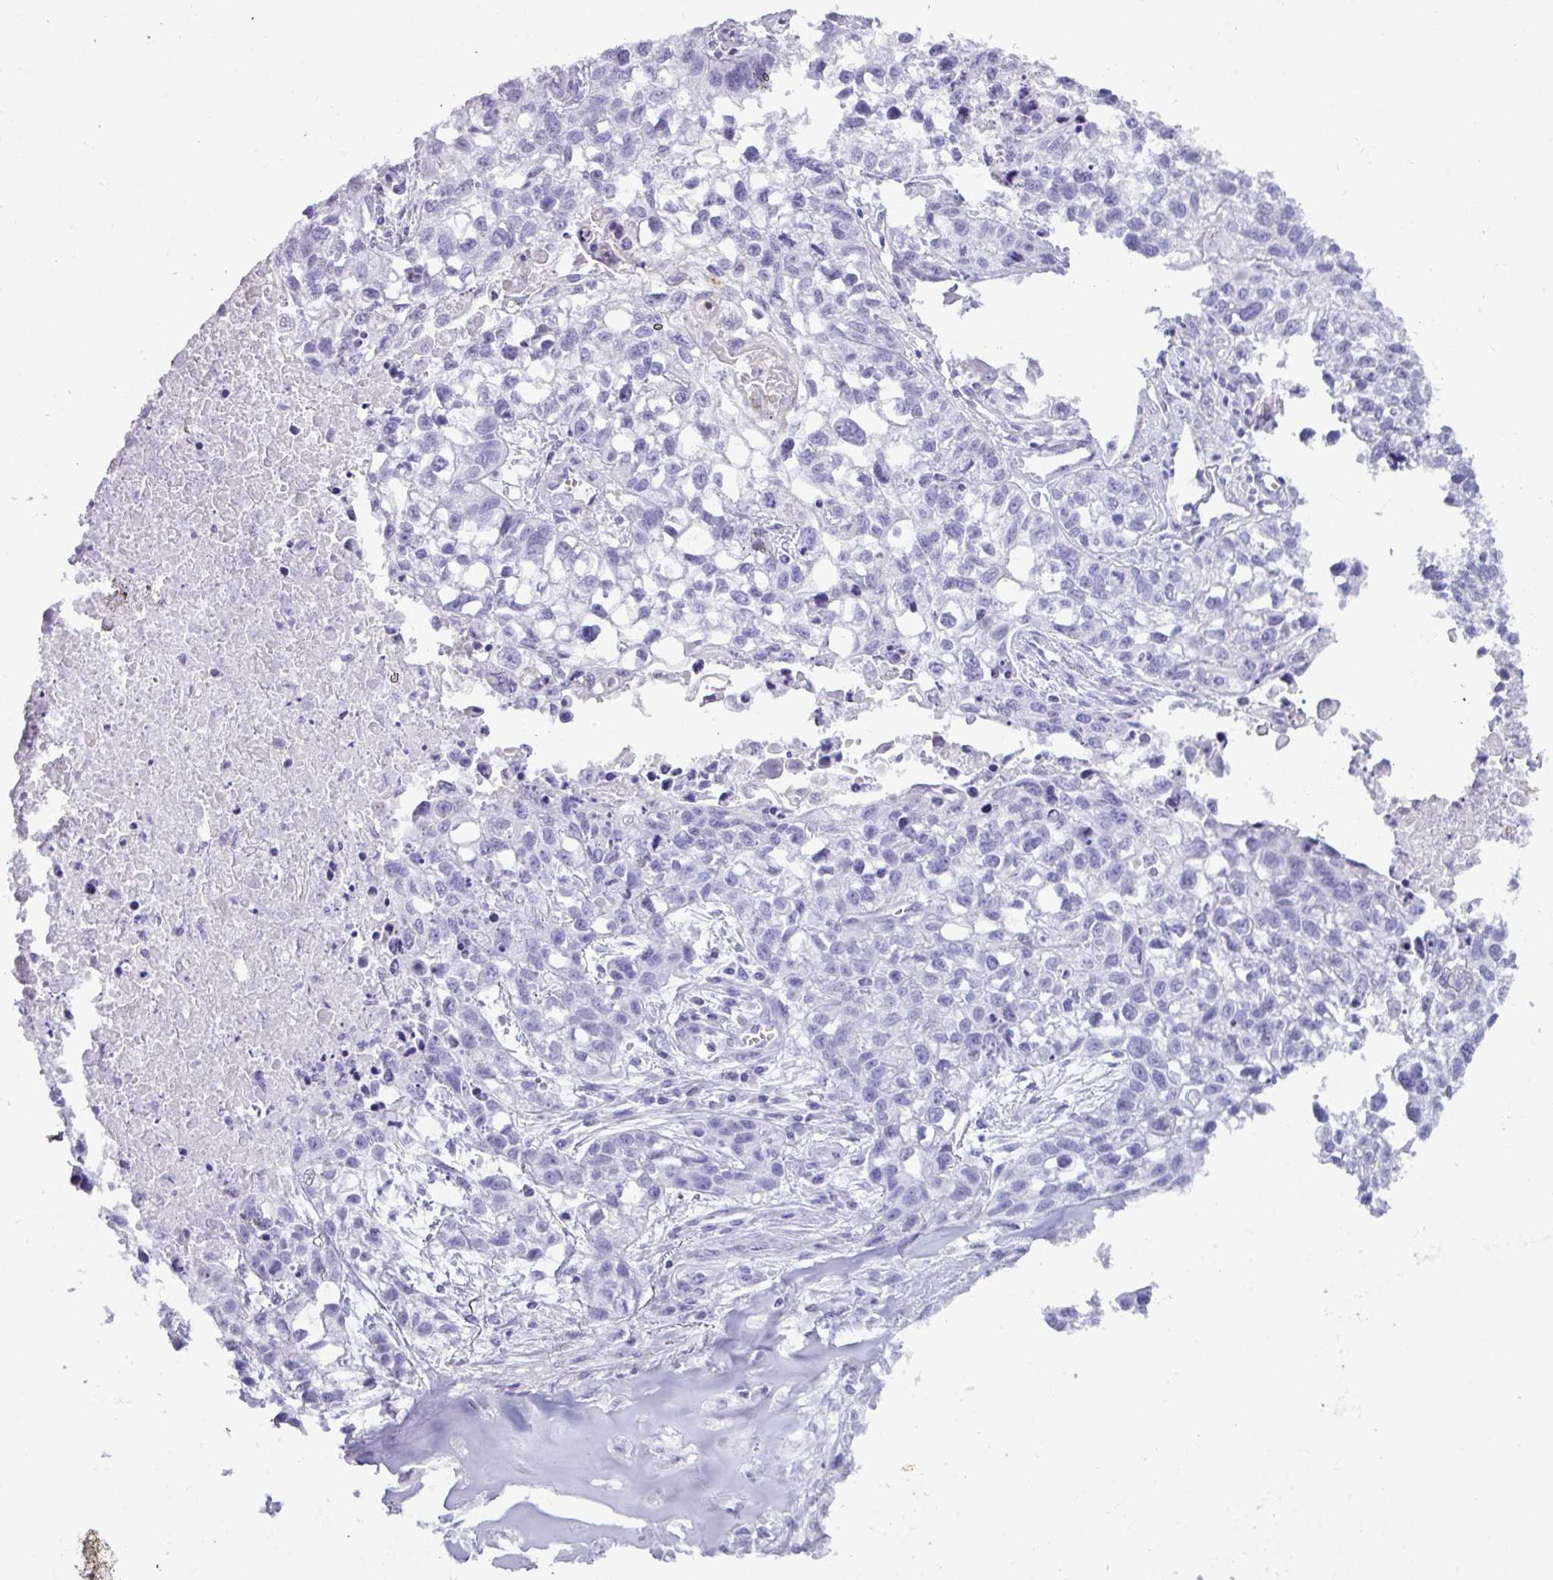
{"staining": {"intensity": "negative", "quantity": "none", "location": "none"}, "tissue": "lung cancer", "cell_type": "Tumor cells", "image_type": "cancer", "snomed": [{"axis": "morphology", "description": "Squamous cell carcinoma, NOS"}, {"axis": "topography", "description": "Lung"}], "caption": "Squamous cell carcinoma (lung) was stained to show a protein in brown. There is no significant expression in tumor cells.", "gene": "ZNF524", "patient": {"sex": "male", "age": 74}}